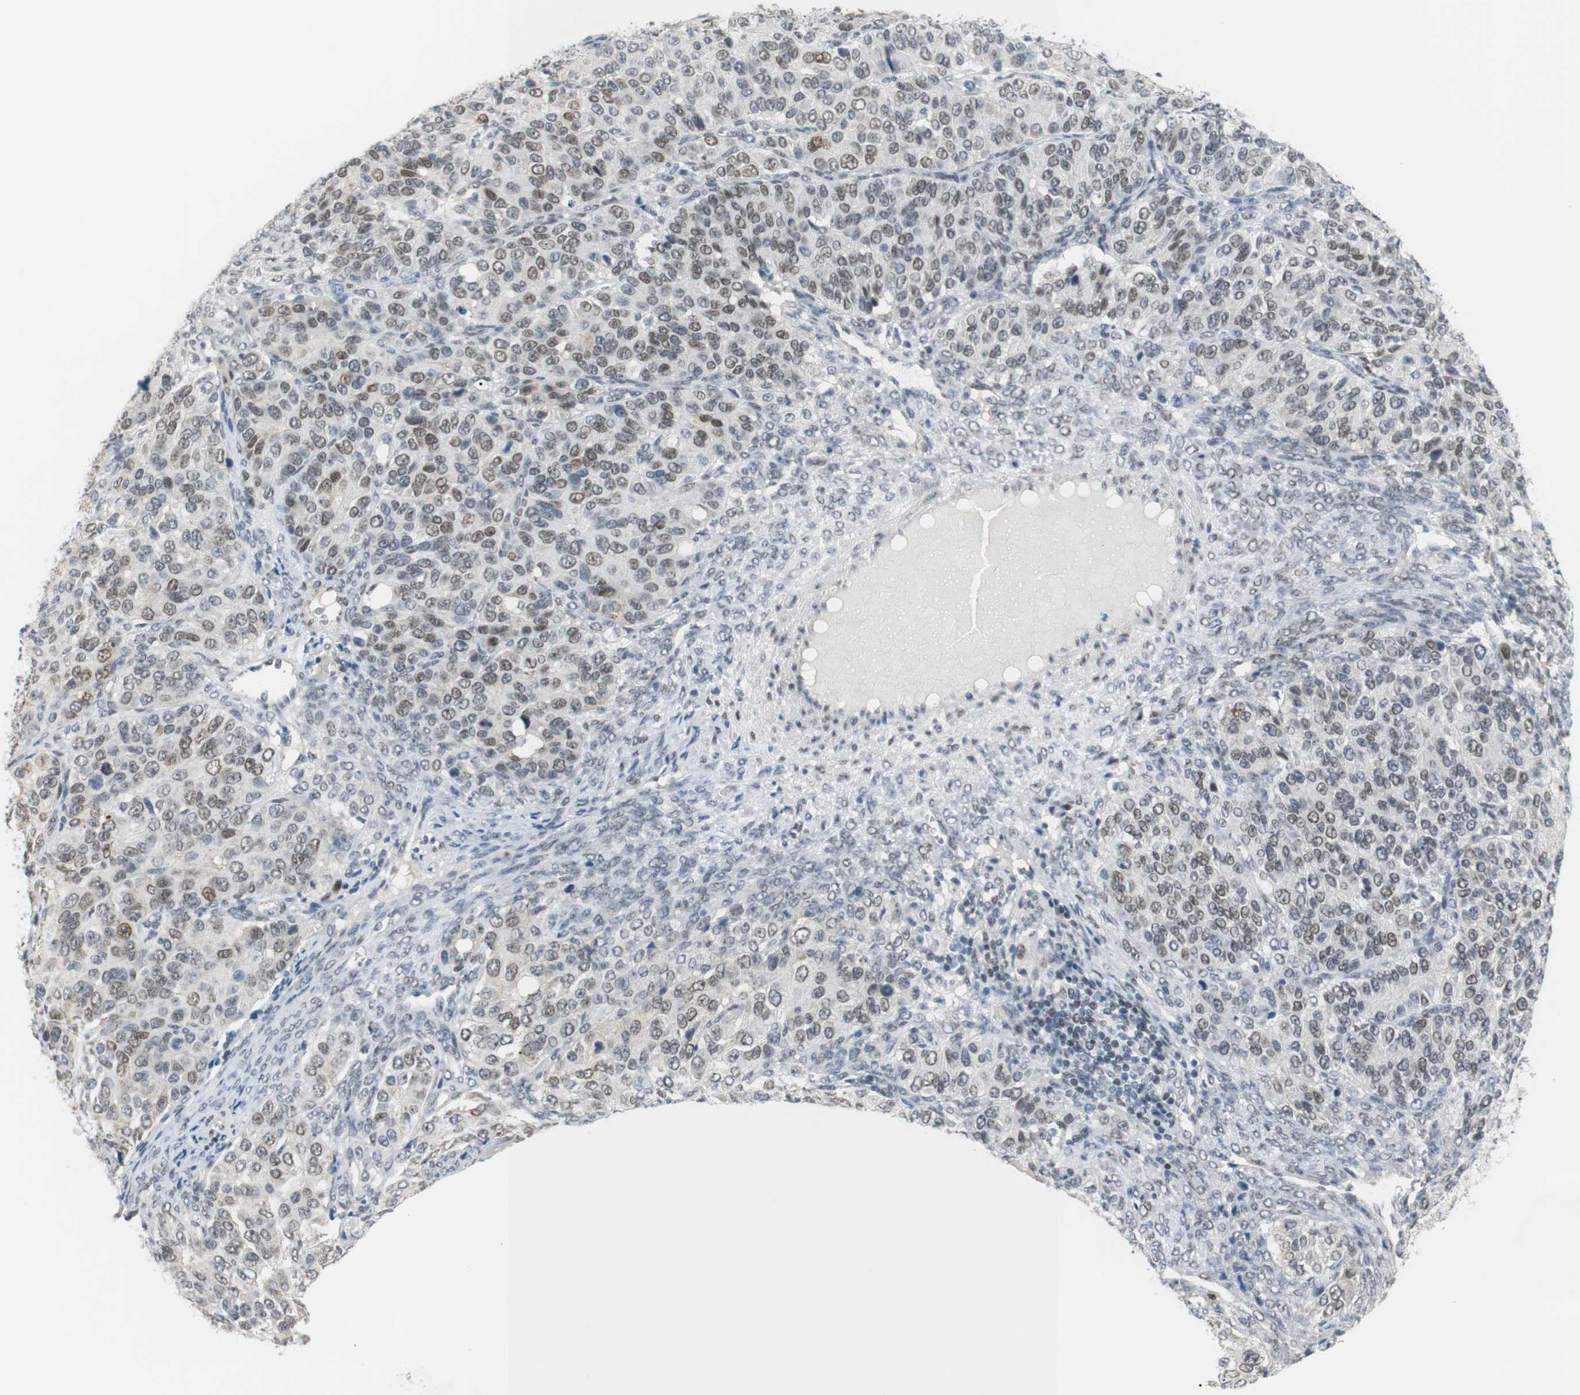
{"staining": {"intensity": "moderate", "quantity": "25%-75%", "location": "nuclear"}, "tissue": "ovarian cancer", "cell_type": "Tumor cells", "image_type": "cancer", "snomed": [{"axis": "morphology", "description": "Carcinoma, endometroid"}, {"axis": "topography", "description": "Ovary"}], "caption": "Approximately 25%-75% of tumor cells in human ovarian cancer show moderate nuclear protein positivity as visualized by brown immunohistochemical staining.", "gene": "BMI1", "patient": {"sex": "female", "age": 51}}